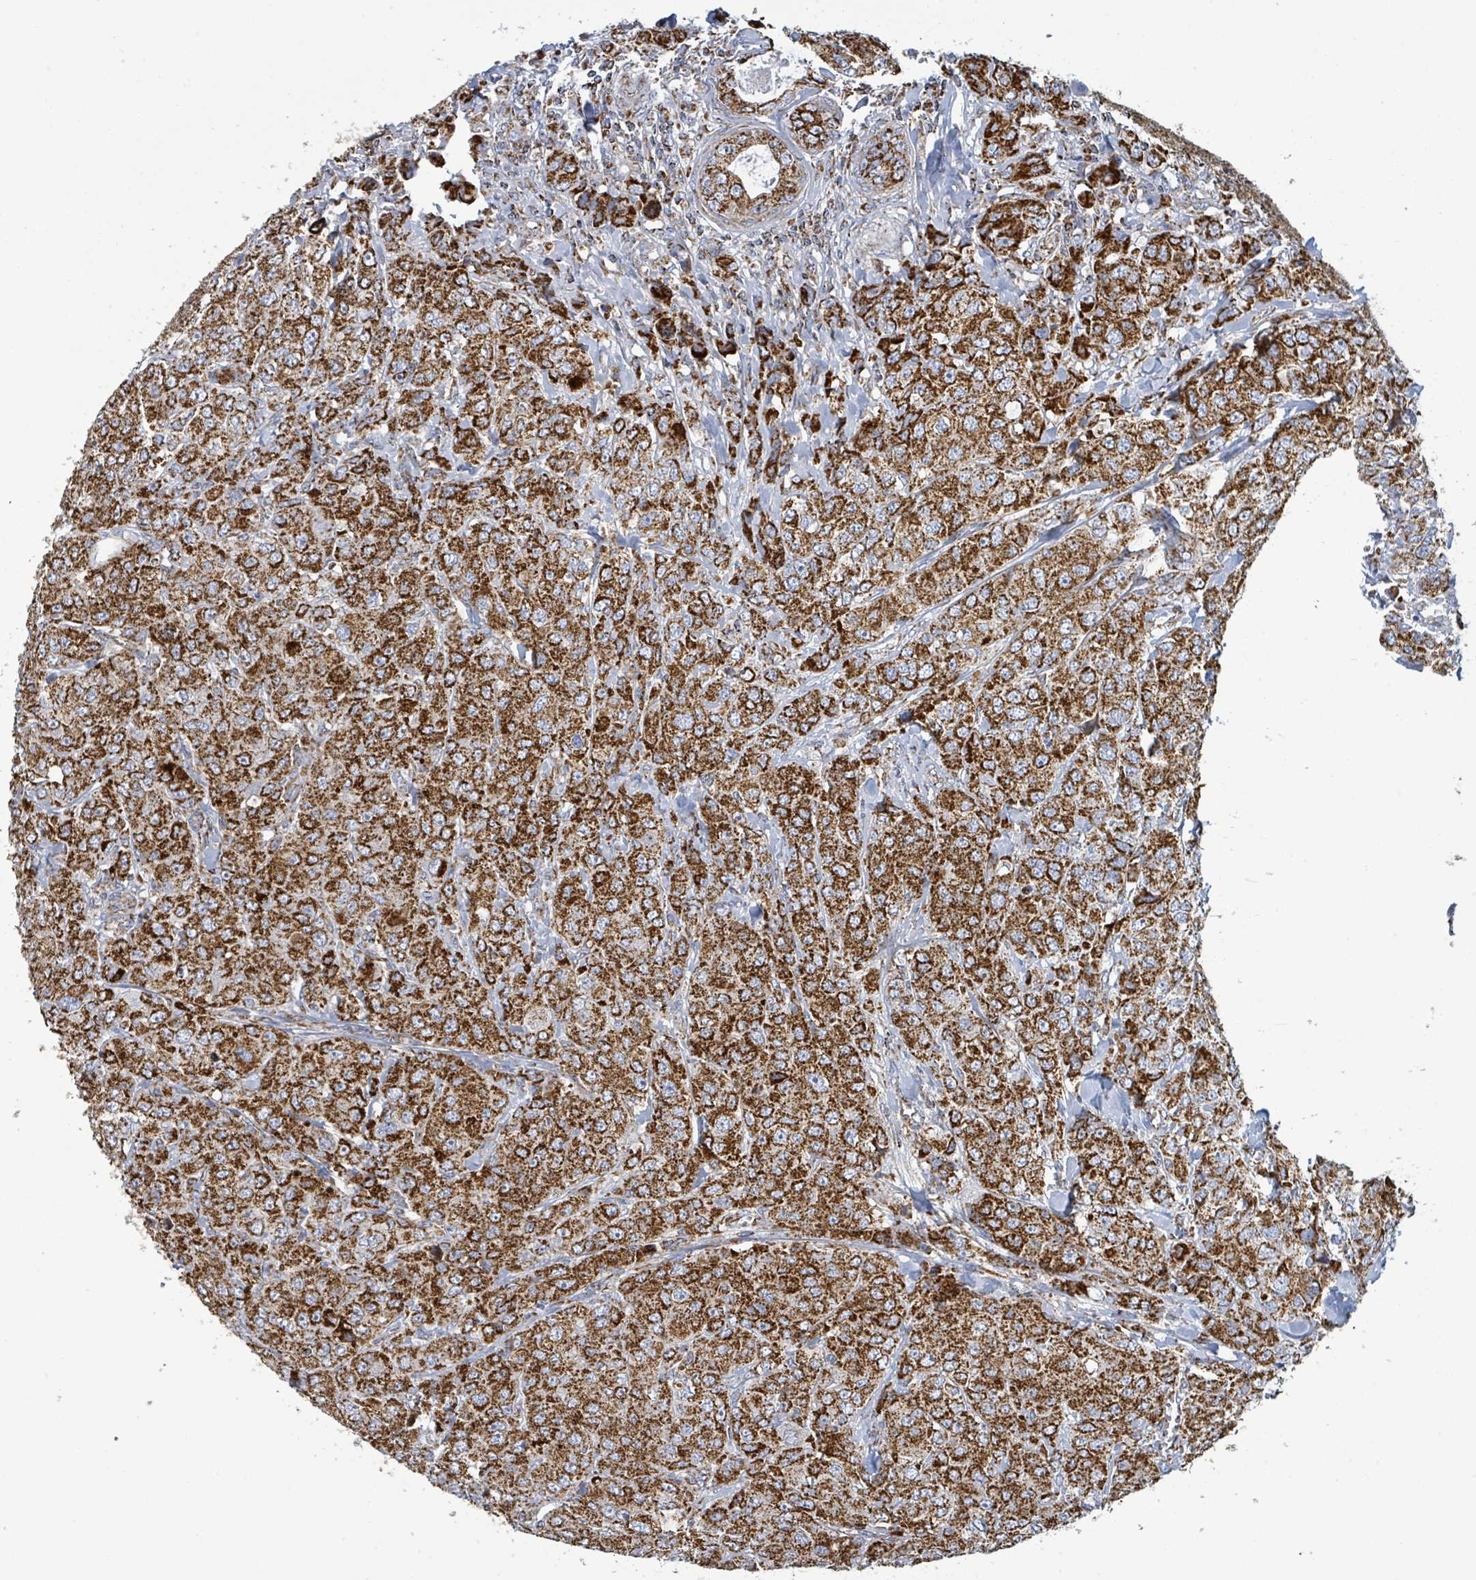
{"staining": {"intensity": "strong", "quantity": ">75%", "location": "cytoplasmic/membranous"}, "tissue": "breast cancer", "cell_type": "Tumor cells", "image_type": "cancer", "snomed": [{"axis": "morphology", "description": "Duct carcinoma"}, {"axis": "topography", "description": "Breast"}], "caption": "Breast cancer stained with immunohistochemistry (IHC) displays strong cytoplasmic/membranous staining in about >75% of tumor cells.", "gene": "SUCLG2", "patient": {"sex": "female", "age": 43}}